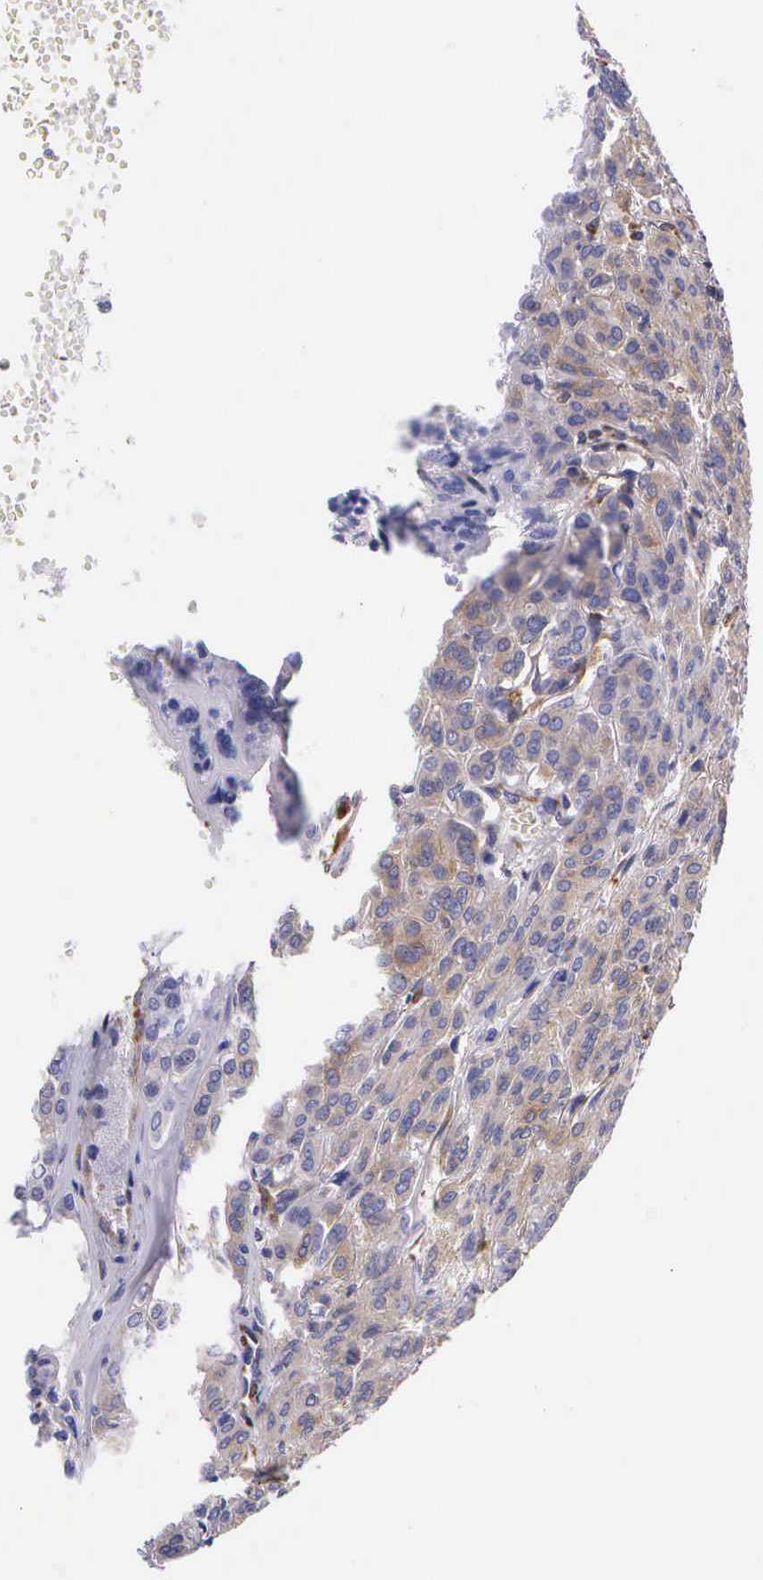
{"staining": {"intensity": "moderate", "quantity": "25%-75%", "location": "cytoplasmic/membranous"}, "tissue": "thyroid cancer", "cell_type": "Tumor cells", "image_type": "cancer", "snomed": [{"axis": "morphology", "description": "Follicular adenoma carcinoma, NOS"}, {"axis": "topography", "description": "Thyroid gland"}], "caption": "Protein staining of thyroid follicular adenoma carcinoma tissue shows moderate cytoplasmic/membranous expression in approximately 25%-75% of tumor cells.", "gene": "BCAR1", "patient": {"sex": "female", "age": 71}}